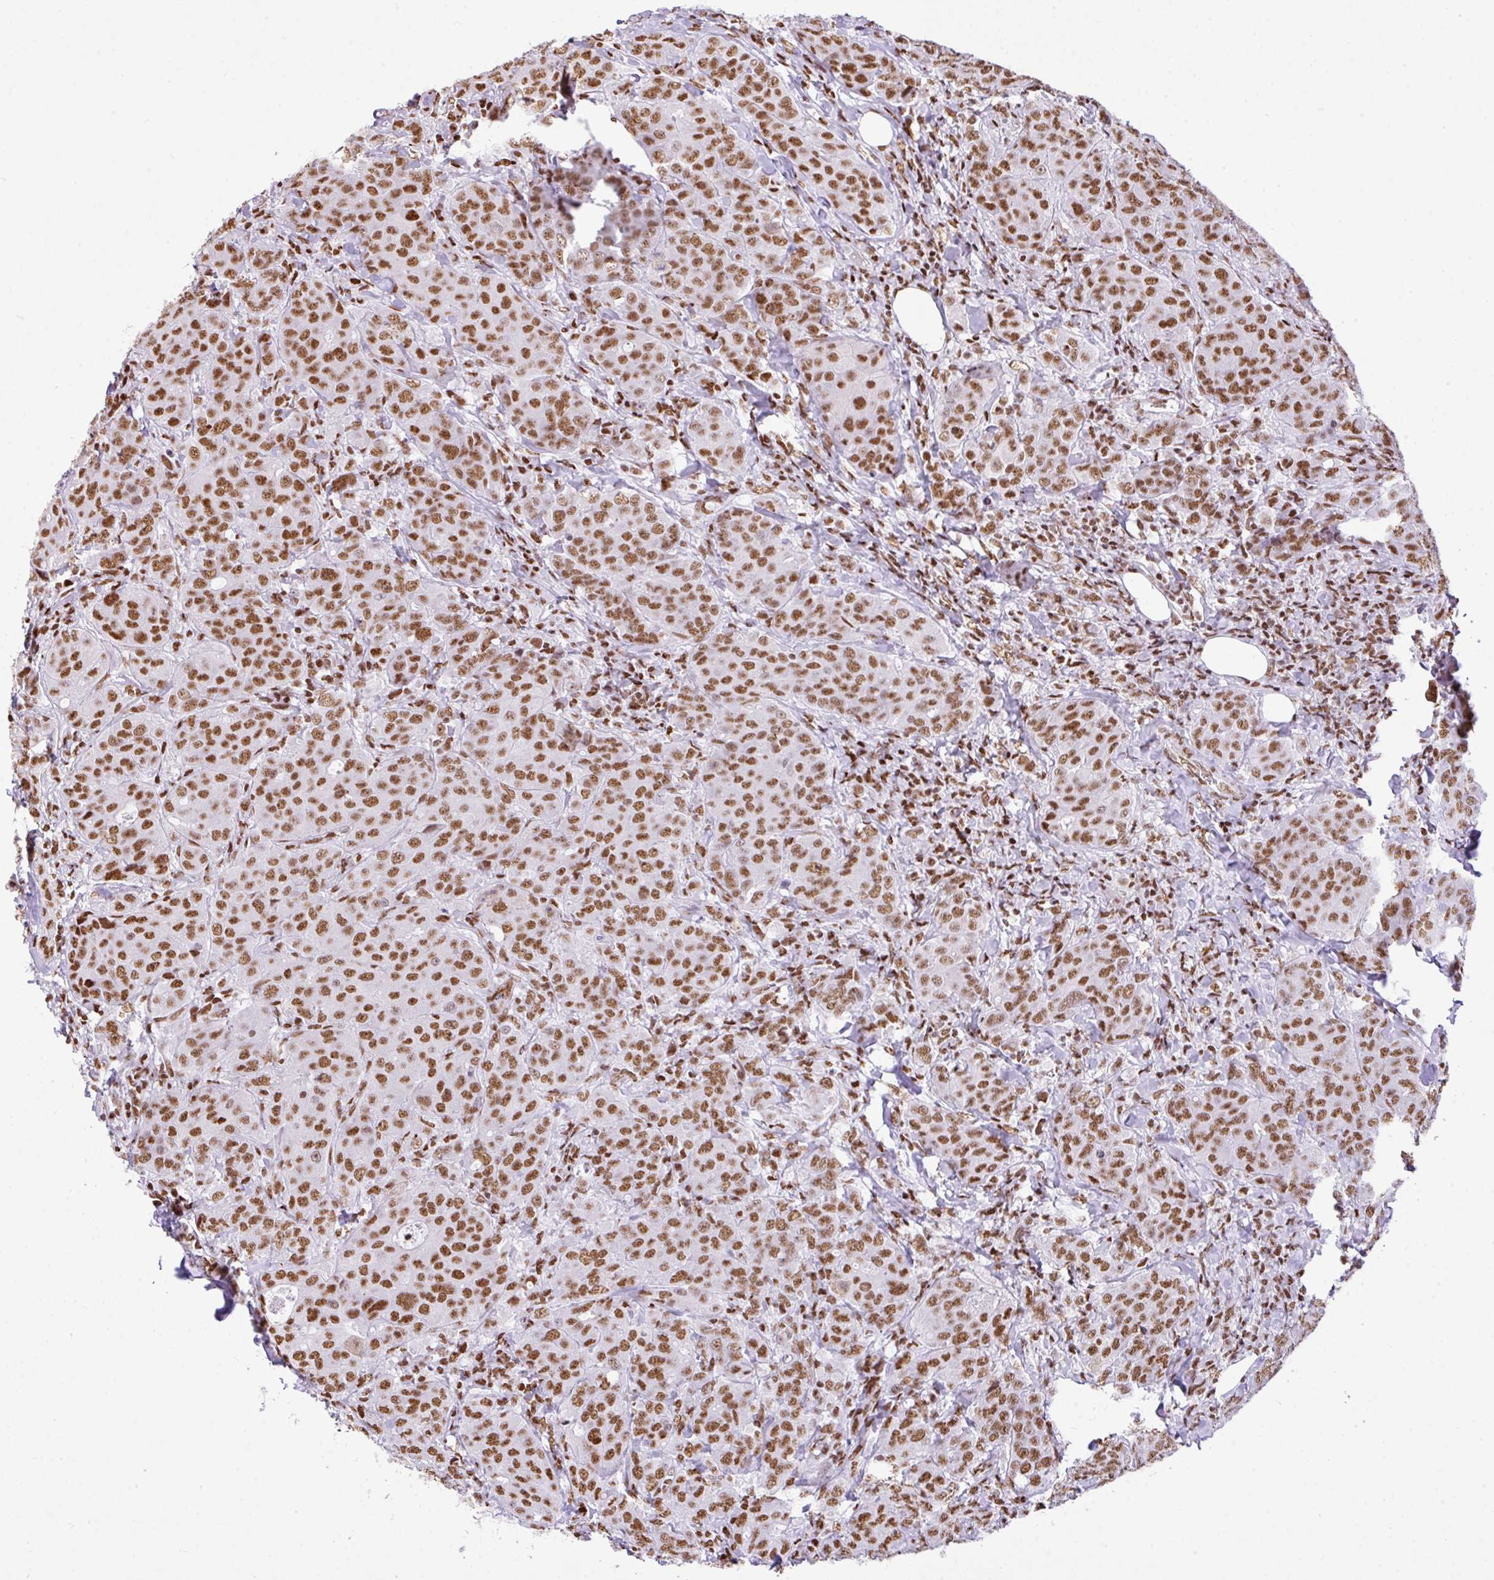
{"staining": {"intensity": "moderate", "quantity": ">75%", "location": "nuclear"}, "tissue": "breast cancer", "cell_type": "Tumor cells", "image_type": "cancer", "snomed": [{"axis": "morphology", "description": "Duct carcinoma"}, {"axis": "topography", "description": "Breast"}], "caption": "An immunohistochemistry (IHC) micrograph of tumor tissue is shown. Protein staining in brown shows moderate nuclear positivity in infiltrating ductal carcinoma (breast) within tumor cells. (DAB (3,3'-diaminobenzidine) = brown stain, brightfield microscopy at high magnification).", "gene": "RARG", "patient": {"sex": "female", "age": 43}}